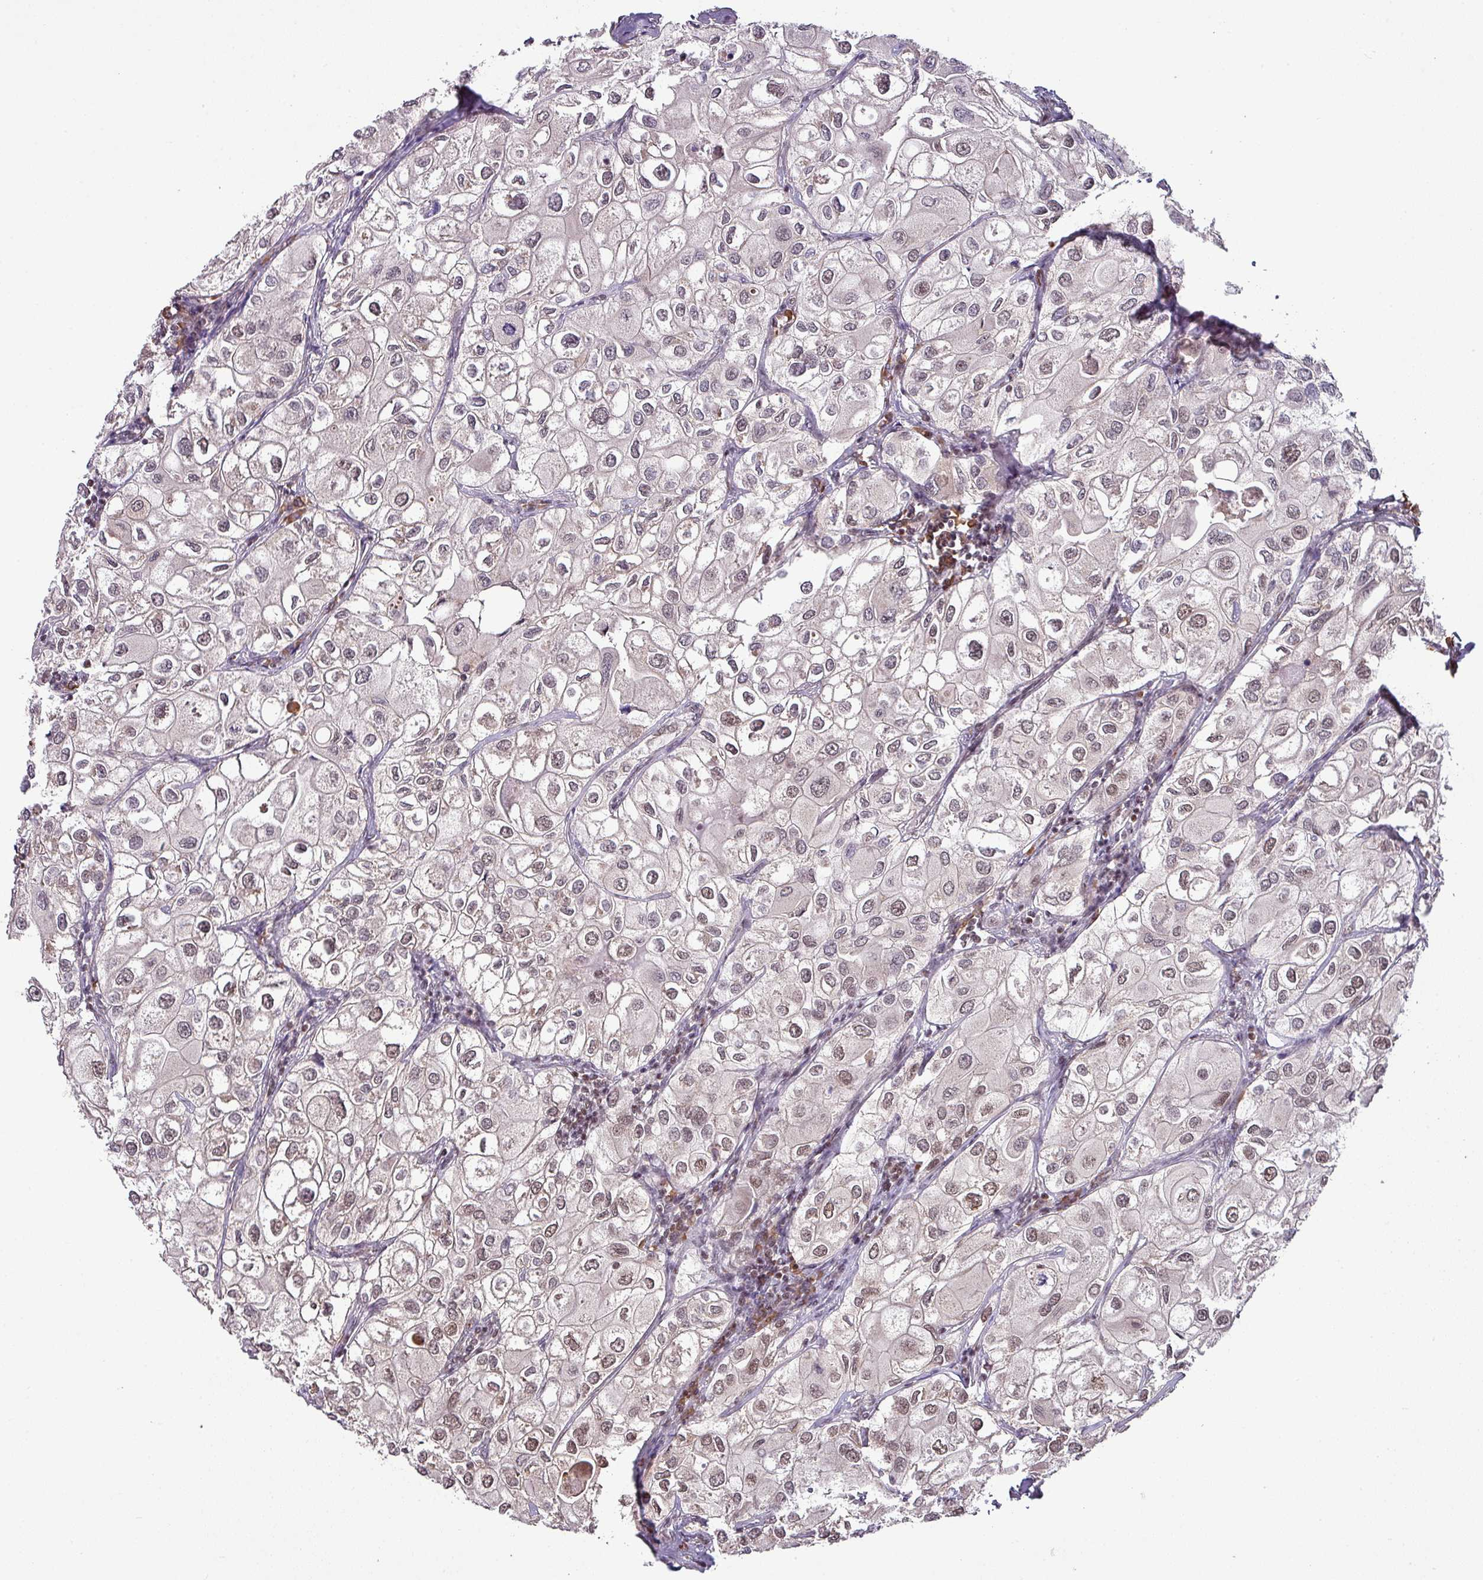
{"staining": {"intensity": "strong", "quantity": "25%-75%", "location": "nuclear"}, "tissue": "urothelial cancer", "cell_type": "Tumor cells", "image_type": "cancer", "snomed": [{"axis": "morphology", "description": "Urothelial carcinoma, High grade"}, {"axis": "topography", "description": "Urinary bladder"}], "caption": "Strong nuclear staining is present in about 25%-75% of tumor cells in urothelial carcinoma (high-grade).", "gene": "PHF23", "patient": {"sex": "male", "age": 64}}